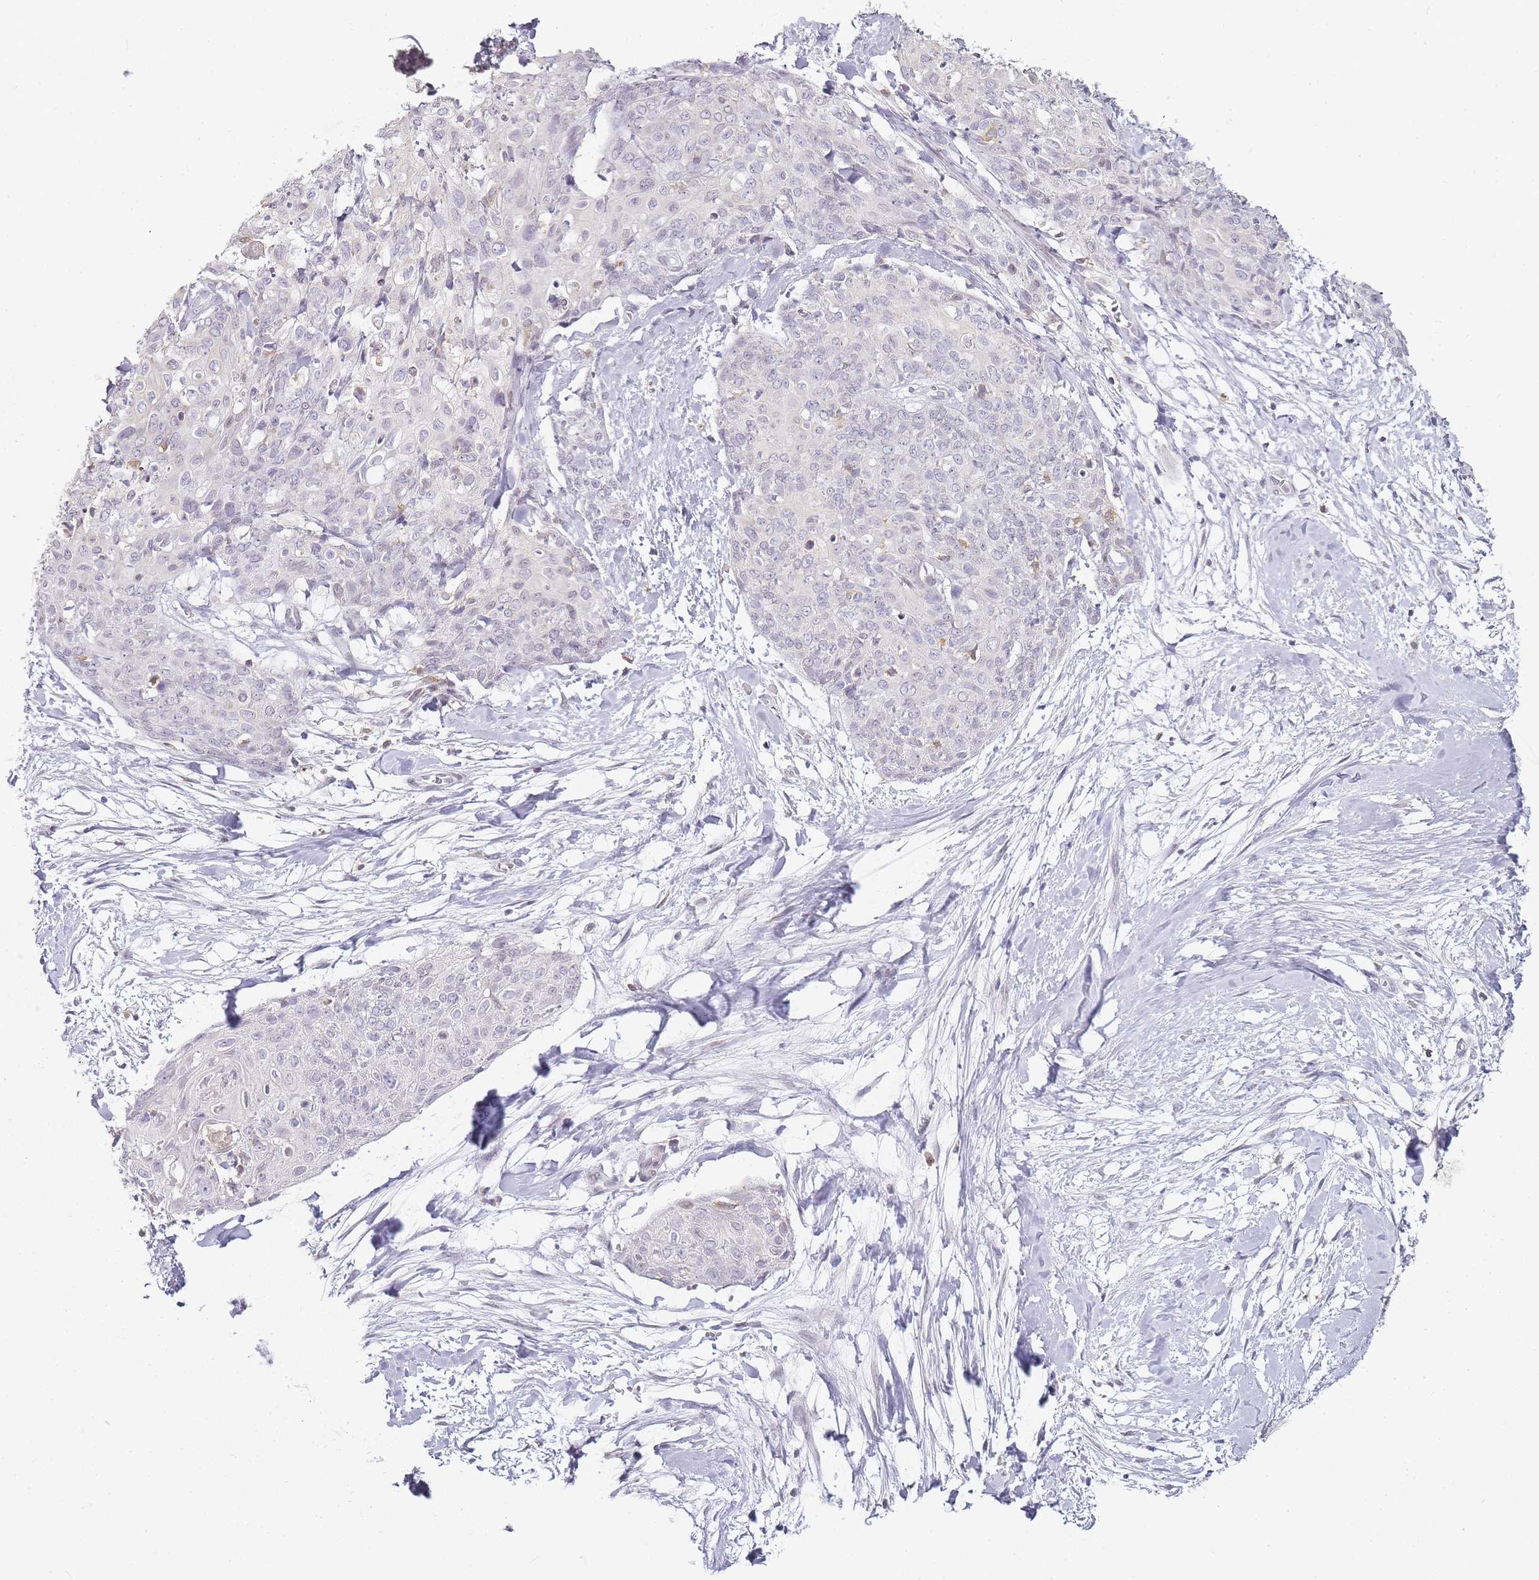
{"staining": {"intensity": "negative", "quantity": "none", "location": "none"}, "tissue": "skin cancer", "cell_type": "Tumor cells", "image_type": "cancer", "snomed": [{"axis": "morphology", "description": "Squamous cell carcinoma, NOS"}, {"axis": "topography", "description": "Skin"}, {"axis": "topography", "description": "Vulva"}], "caption": "The immunohistochemistry (IHC) photomicrograph has no significant positivity in tumor cells of skin cancer tissue.", "gene": "JAKMIP1", "patient": {"sex": "female", "age": 85}}